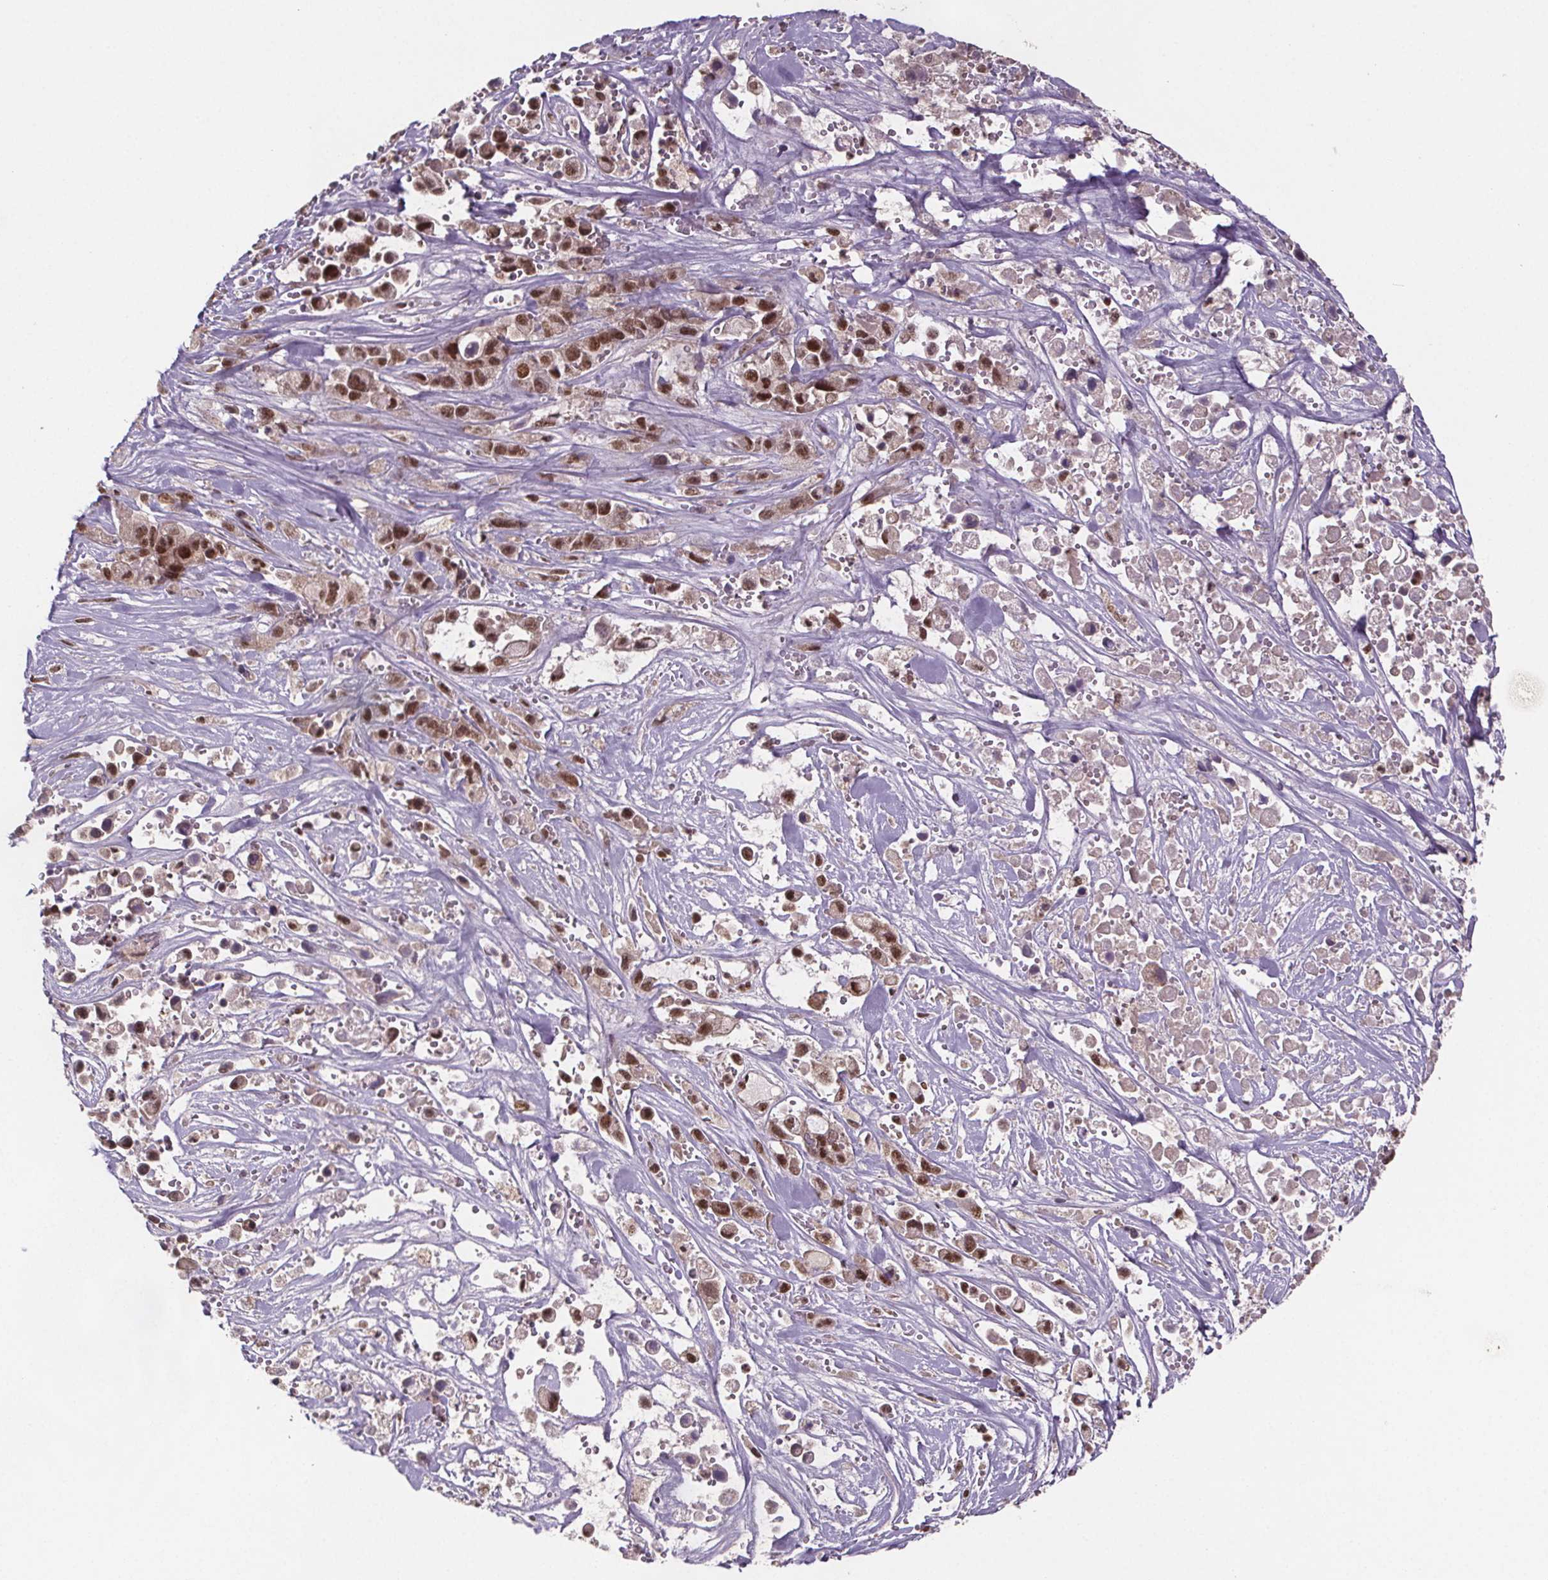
{"staining": {"intensity": "moderate", "quantity": ">75%", "location": "nuclear"}, "tissue": "pancreatic cancer", "cell_type": "Tumor cells", "image_type": "cancer", "snomed": [{"axis": "morphology", "description": "Adenocarcinoma, NOS"}, {"axis": "topography", "description": "Pancreas"}], "caption": "Pancreatic cancer (adenocarcinoma) was stained to show a protein in brown. There is medium levels of moderate nuclear positivity in approximately >75% of tumor cells.", "gene": "JARID2", "patient": {"sex": "male", "age": 44}}